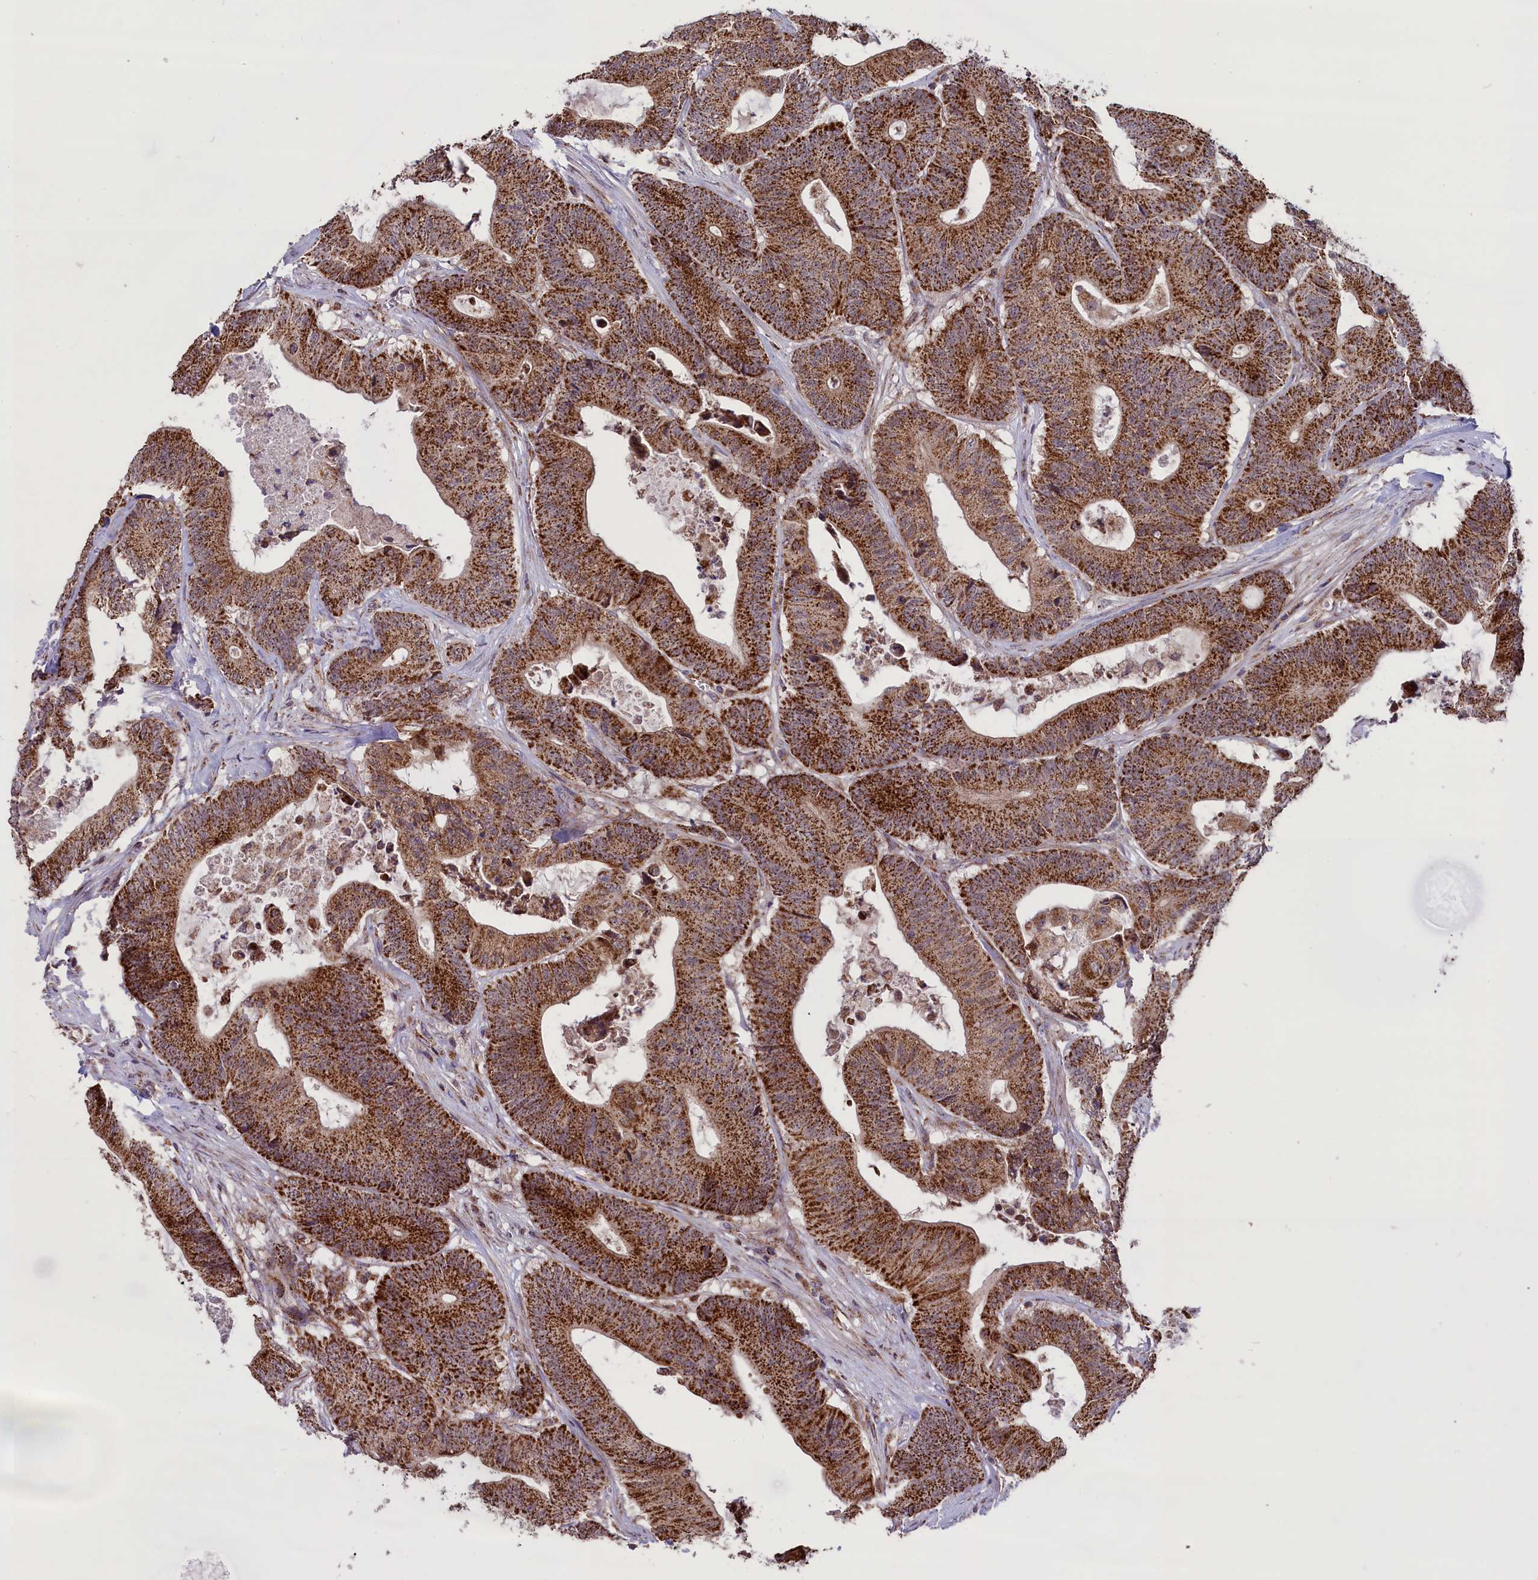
{"staining": {"intensity": "strong", "quantity": ">75%", "location": "cytoplasmic/membranous"}, "tissue": "colorectal cancer", "cell_type": "Tumor cells", "image_type": "cancer", "snomed": [{"axis": "morphology", "description": "Adenocarcinoma, NOS"}, {"axis": "topography", "description": "Colon"}], "caption": "Colorectal cancer was stained to show a protein in brown. There is high levels of strong cytoplasmic/membranous expression in approximately >75% of tumor cells. The staining was performed using DAB, with brown indicating positive protein expression. Nuclei are stained blue with hematoxylin.", "gene": "GLRX5", "patient": {"sex": "female", "age": 84}}